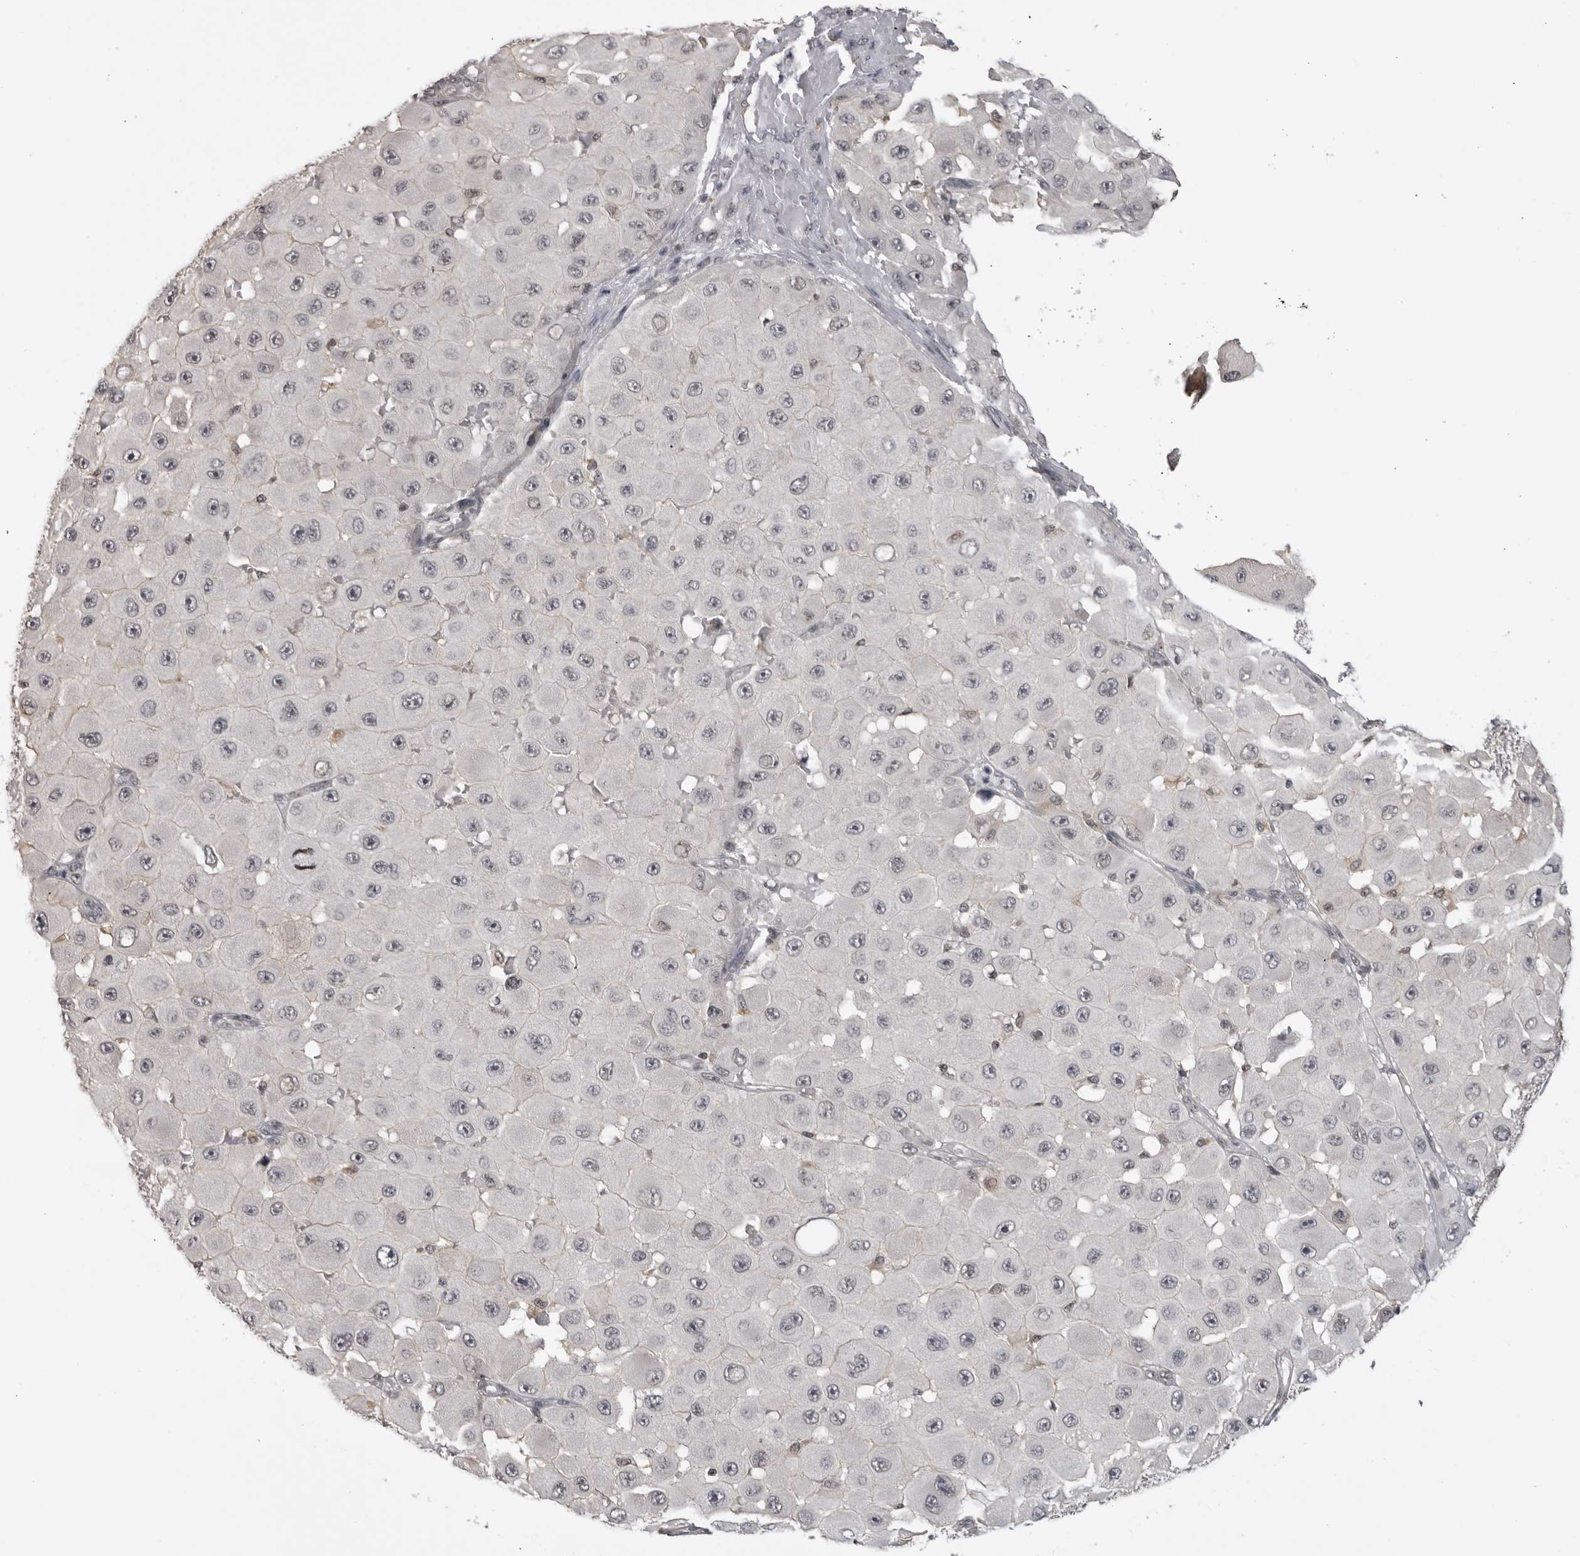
{"staining": {"intensity": "negative", "quantity": "none", "location": "none"}, "tissue": "melanoma", "cell_type": "Tumor cells", "image_type": "cancer", "snomed": [{"axis": "morphology", "description": "Malignant melanoma, NOS"}, {"axis": "topography", "description": "Skin"}], "caption": "Image shows no significant protein expression in tumor cells of malignant melanoma.", "gene": "PDCL3", "patient": {"sex": "female", "age": 81}}